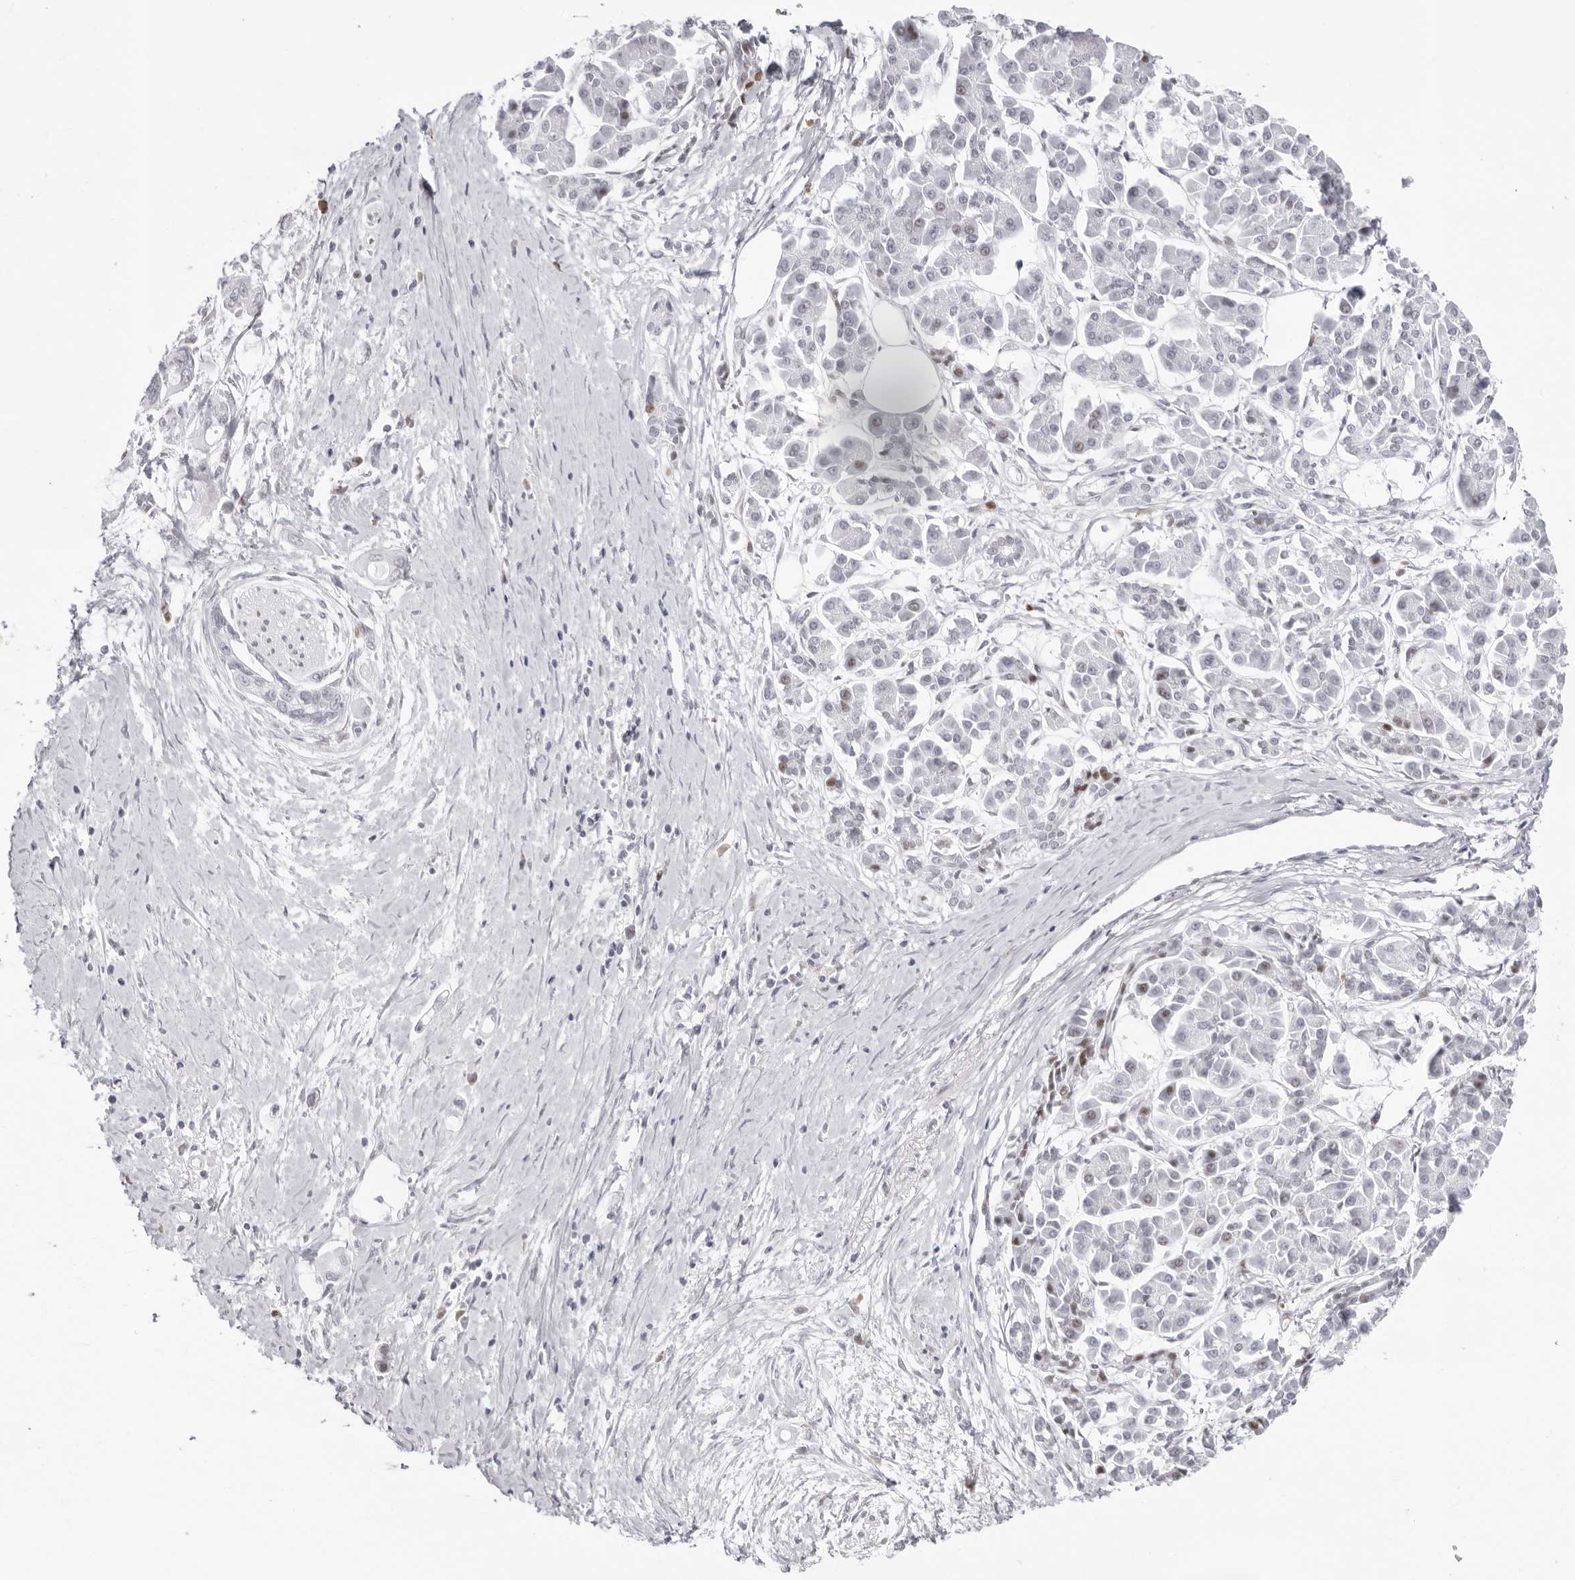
{"staining": {"intensity": "negative", "quantity": "none", "location": "none"}, "tissue": "pancreatic cancer", "cell_type": "Tumor cells", "image_type": "cancer", "snomed": [{"axis": "morphology", "description": "Adenocarcinoma, NOS"}, {"axis": "topography", "description": "Pancreas"}], "caption": "An image of human adenocarcinoma (pancreatic) is negative for staining in tumor cells.", "gene": "NTPCR", "patient": {"sex": "male", "age": 59}}